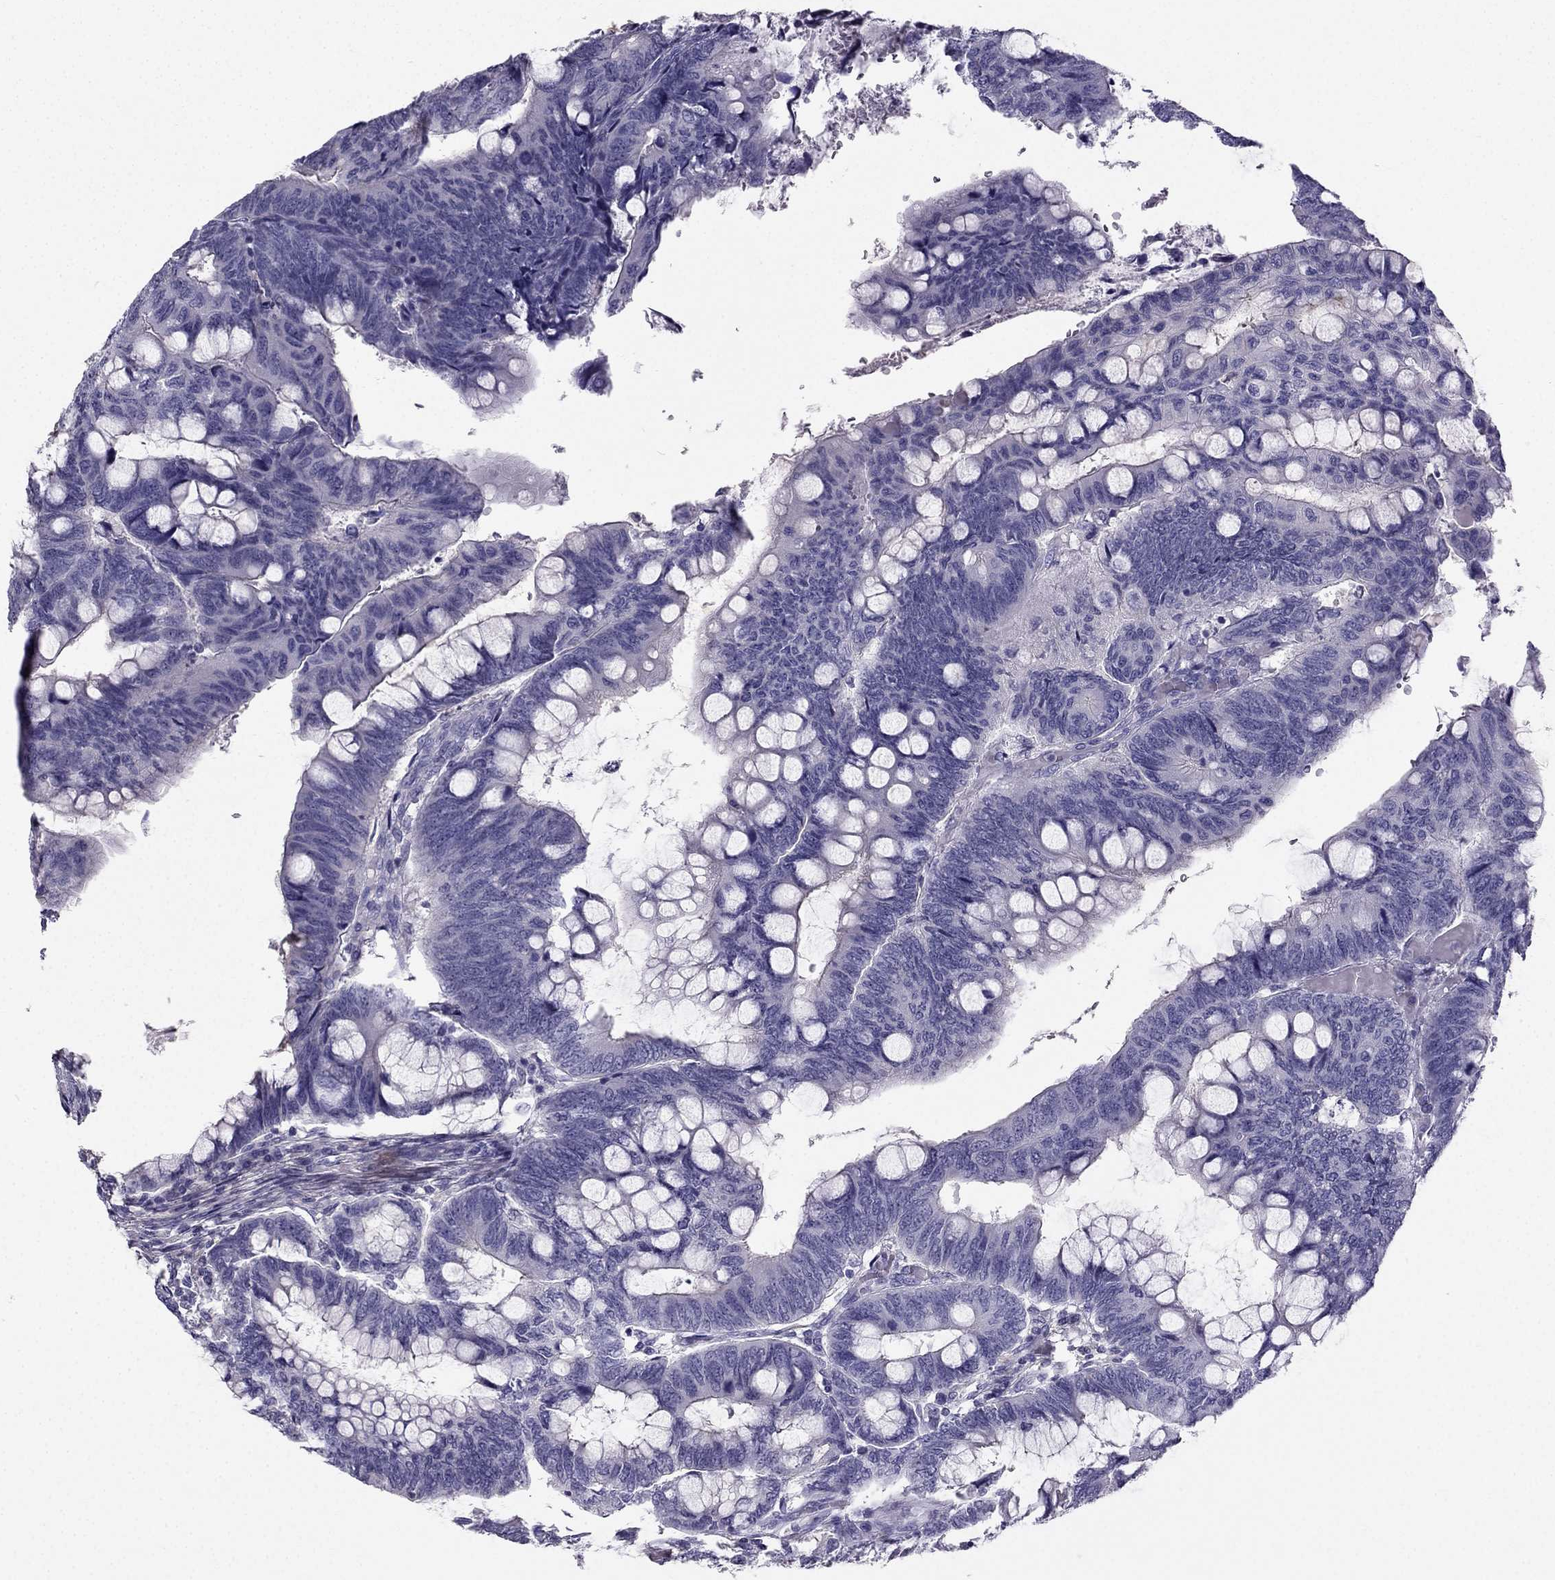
{"staining": {"intensity": "negative", "quantity": "none", "location": "none"}, "tissue": "colorectal cancer", "cell_type": "Tumor cells", "image_type": "cancer", "snomed": [{"axis": "morphology", "description": "Normal tissue, NOS"}, {"axis": "morphology", "description": "Adenocarcinoma, NOS"}, {"axis": "topography", "description": "Rectum"}], "caption": "High magnification brightfield microscopy of colorectal cancer (adenocarcinoma) stained with DAB (3,3'-diaminobenzidine) (brown) and counterstained with hematoxylin (blue): tumor cells show no significant staining.", "gene": "LMTK3", "patient": {"sex": "male", "age": 92}}